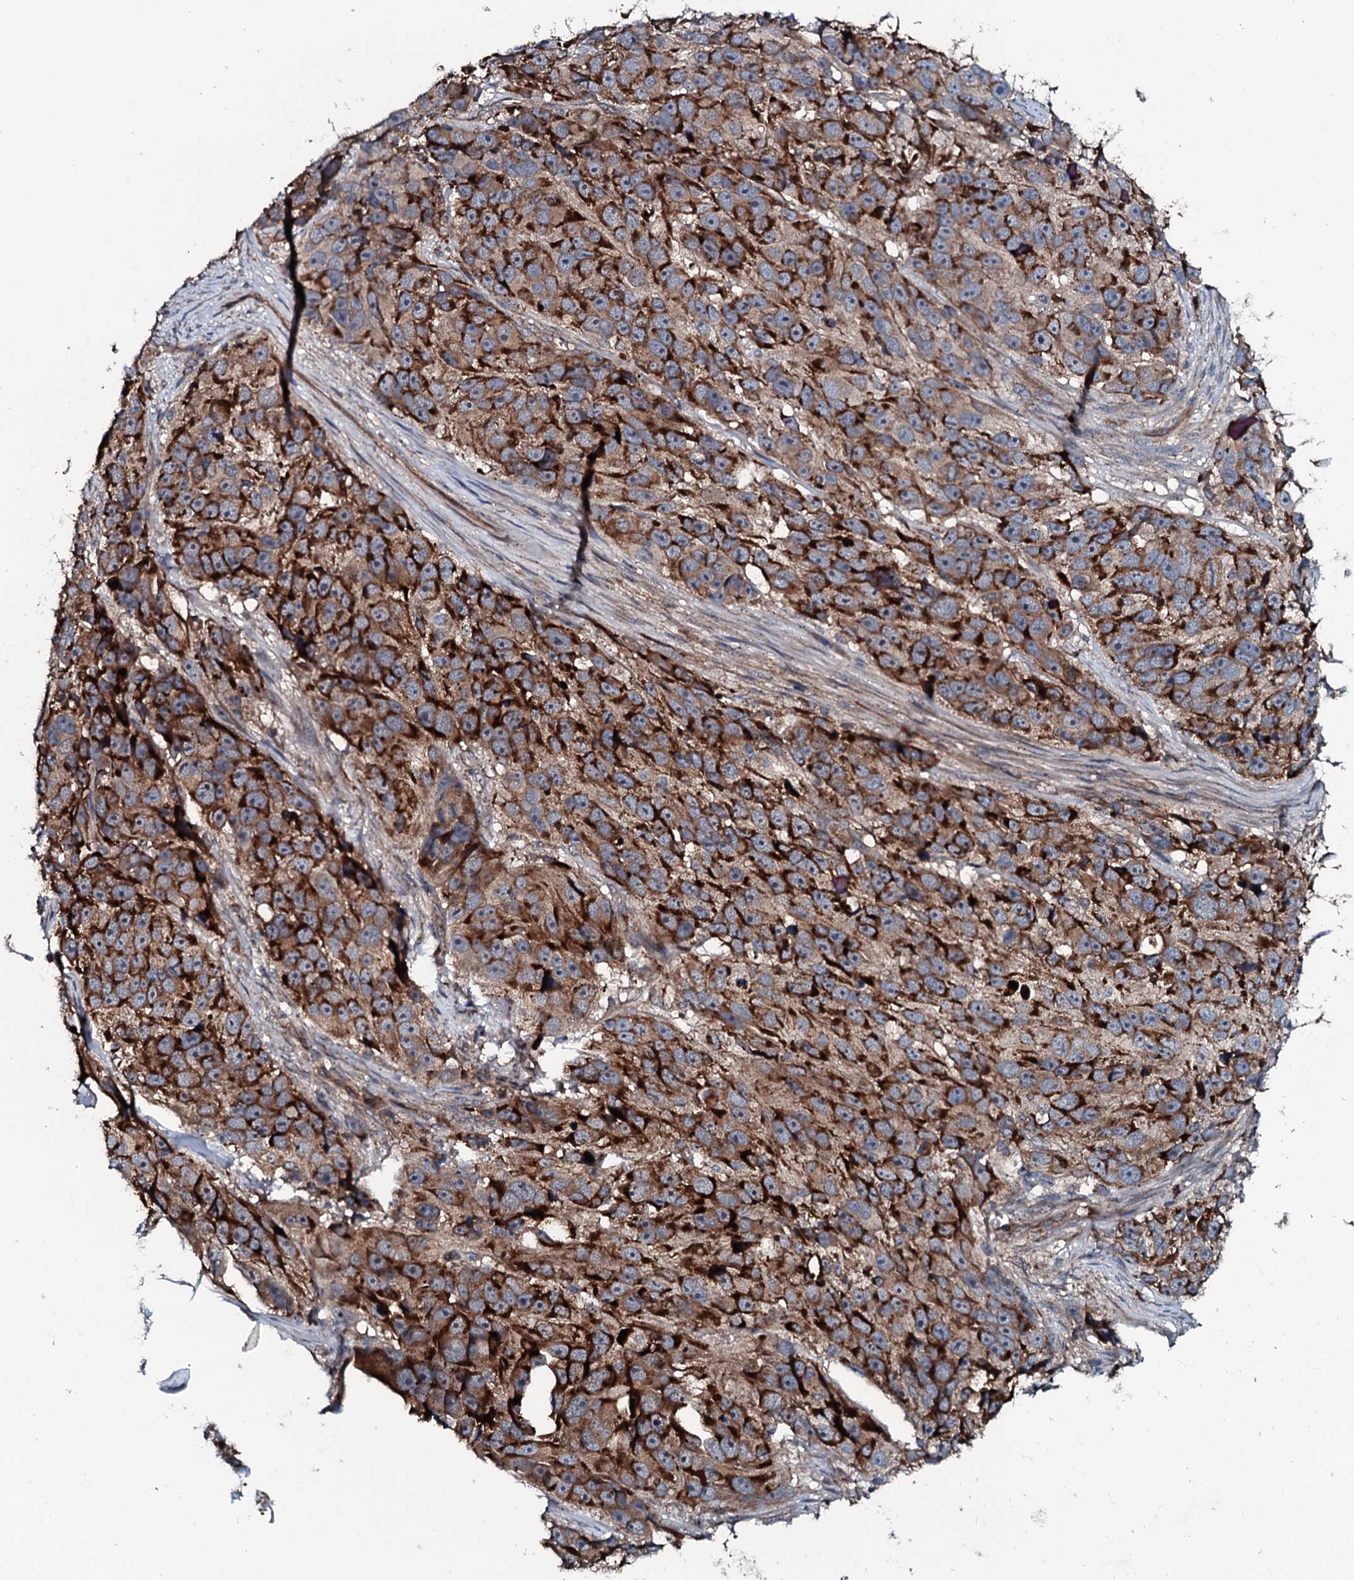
{"staining": {"intensity": "strong", "quantity": ">75%", "location": "cytoplasmic/membranous"}, "tissue": "melanoma", "cell_type": "Tumor cells", "image_type": "cancer", "snomed": [{"axis": "morphology", "description": "Malignant melanoma, NOS"}, {"axis": "topography", "description": "Skin"}], "caption": "IHC of human malignant melanoma shows high levels of strong cytoplasmic/membranous expression in approximately >75% of tumor cells.", "gene": "TRIM7", "patient": {"sex": "male", "age": 84}}